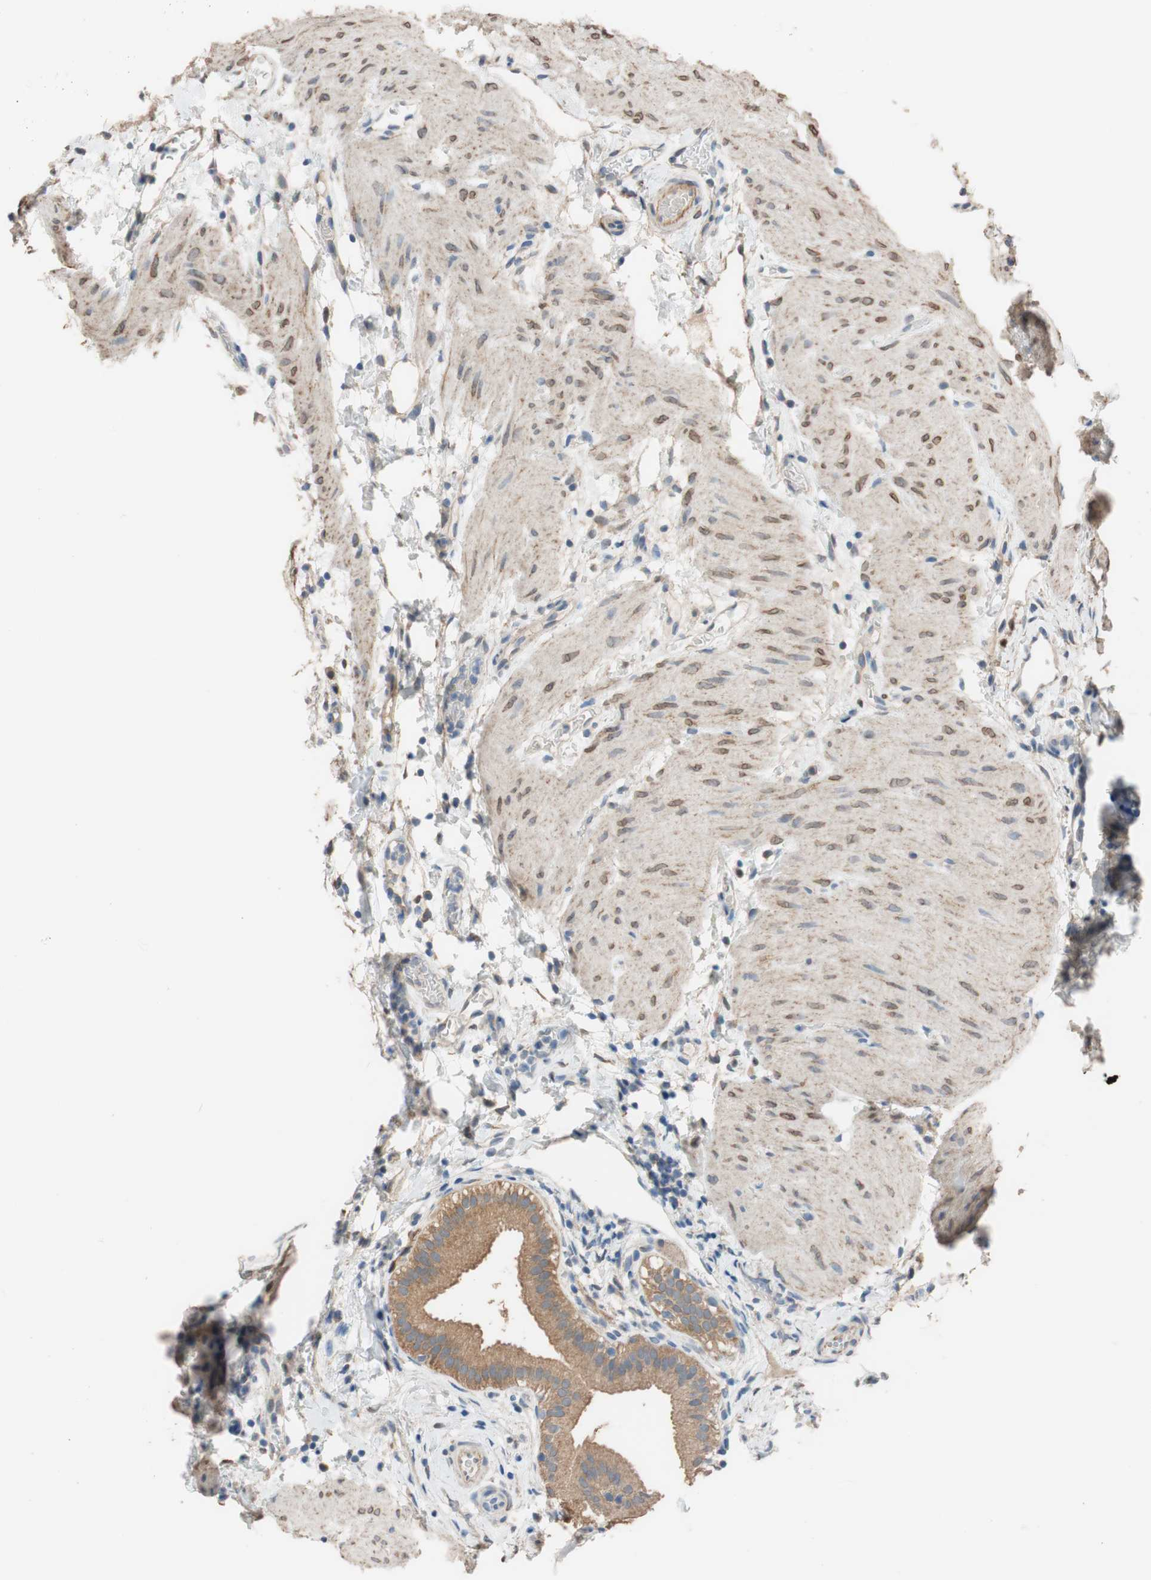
{"staining": {"intensity": "moderate", "quantity": ">75%", "location": "cytoplasmic/membranous"}, "tissue": "gallbladder", "cell_type": "Glandular cells", "image_type": "normal", "snomed": [{"axis": "morphology", "description": "Normal tissue, NOS"}, {"axis": "topography", "description": "Gallbladder"}], "caption": "This photomicrograph demonstrates benign gallbladder stained with immunohistochemistry (IHC) to label a protein in brown. The cytoplasmic/membranous of glandular cells show moderate positivity for the protein. Nuclei are counter-stained blue.", "gene": "ALDH1A2", "patient": {"sex": "female", "age": 26}}